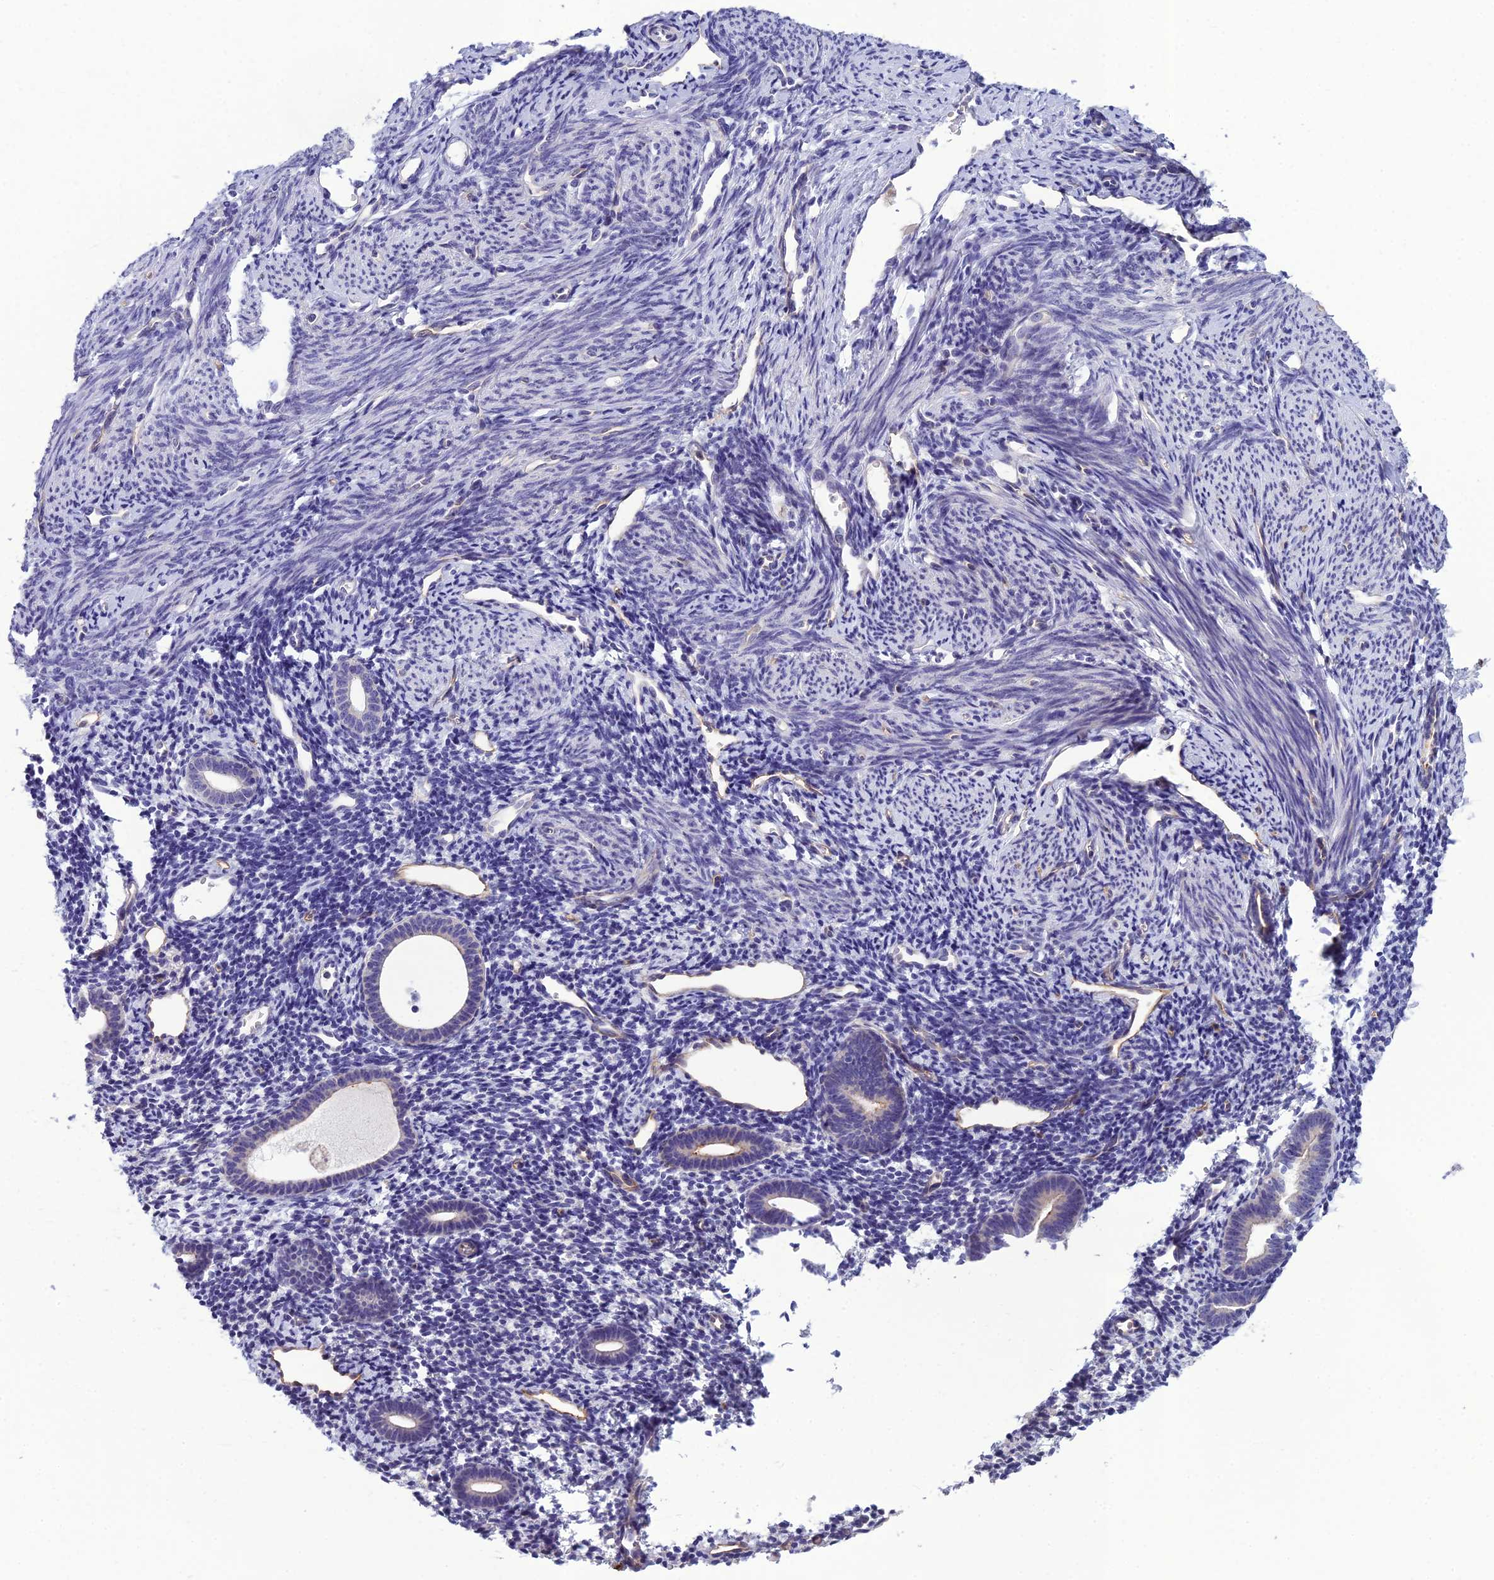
{"staining": {"intensity": "negative", "quantity": "none", "location": "none"}, "tissue": "endometrium", "cell_type": "Cells in endometrial stroma", "image_type": "normal", "snomed": [{"axis": "morphology", "description": "Normal tissue, NOS"}, {"axis": "topography", "description": "Endometrium"}], "caption": "DAB (3,3'-diaminobenzidine) immunohistochemical staining of benign human endometrium demonstrates no significant expression in cells in endometrial stroma.", "gene": "BBS7", "patient": {"sex": "female", "age": 56}}